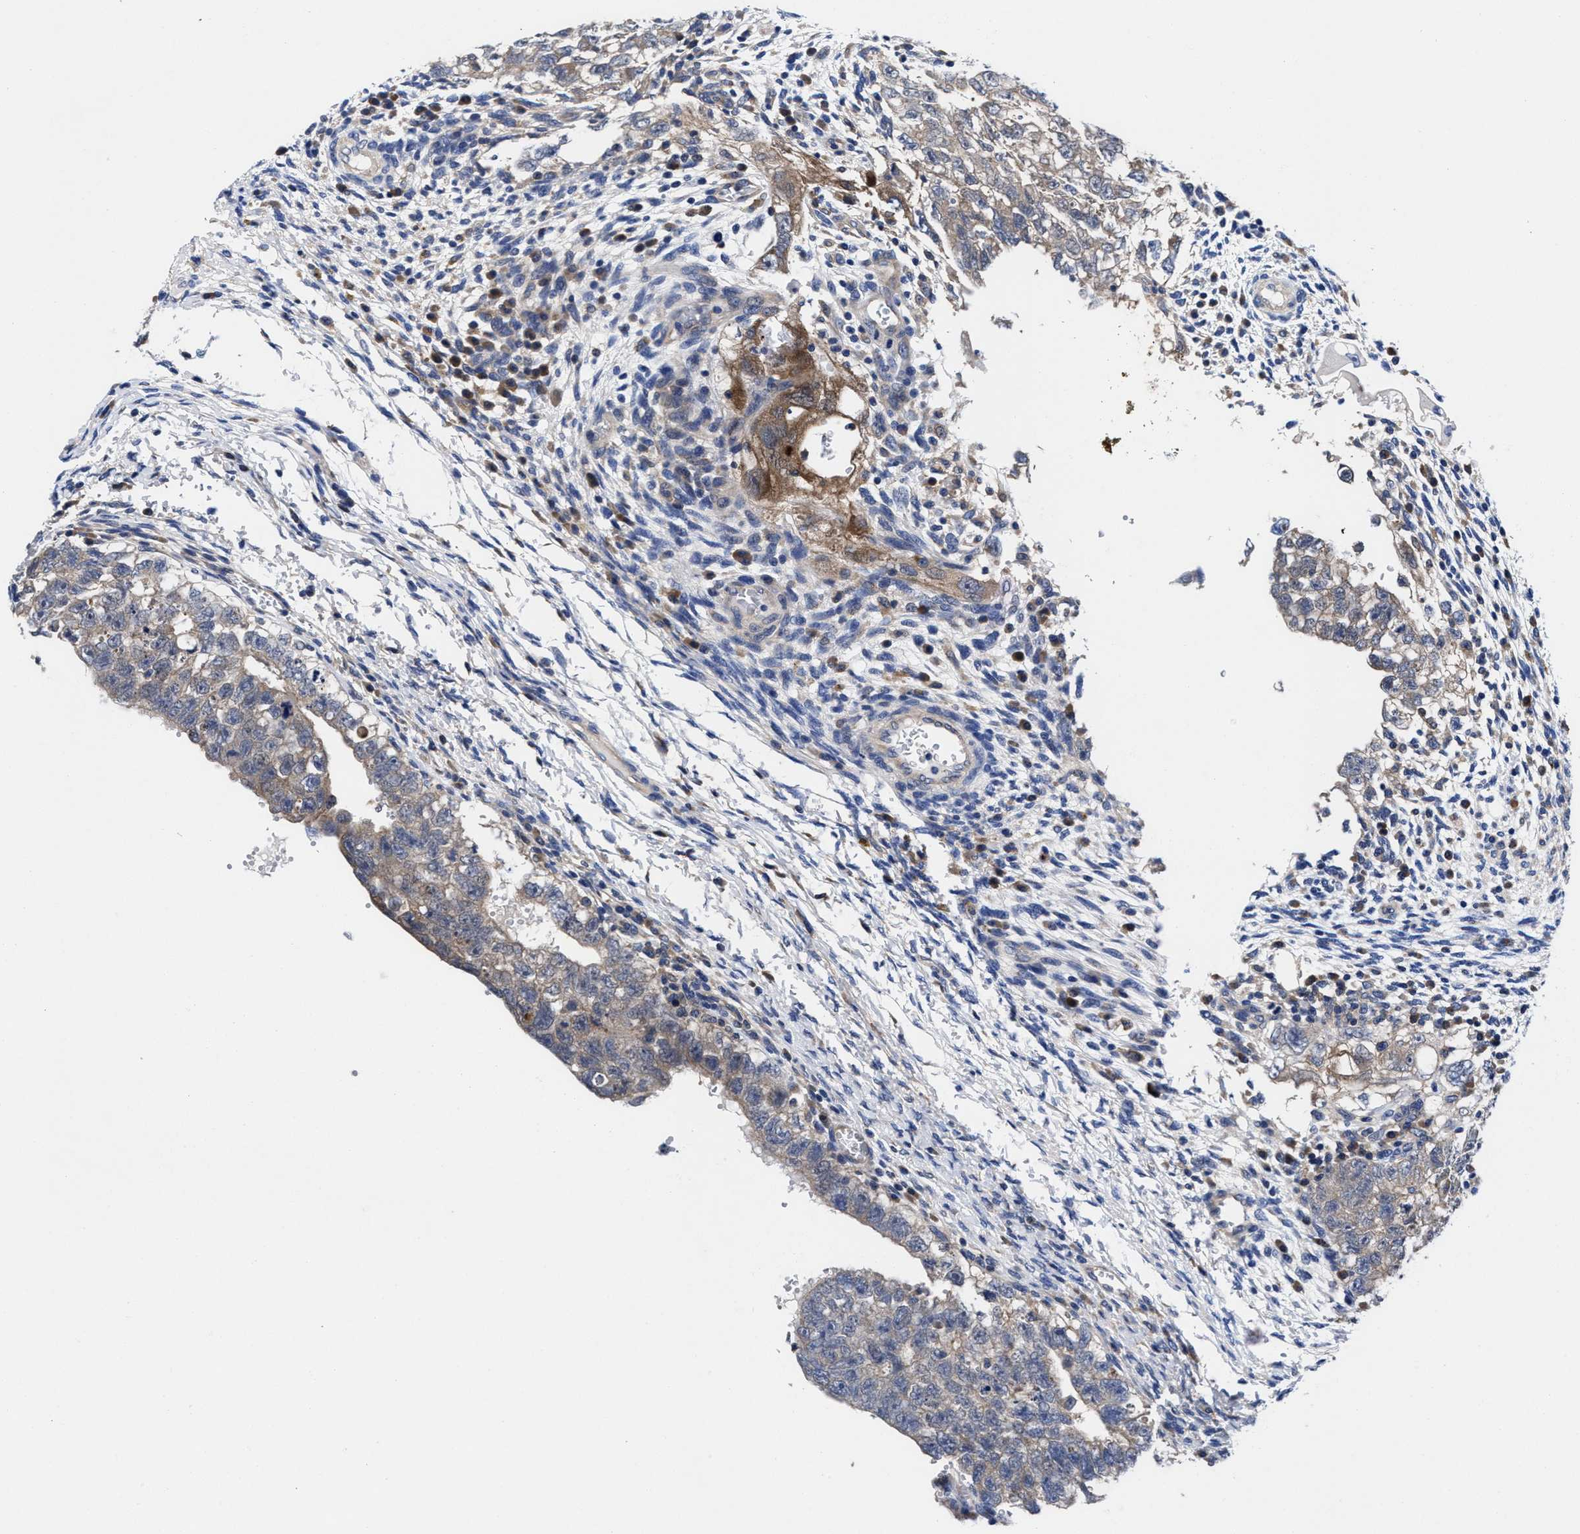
{"staining": {"intensity": "moderate", "quantity": "<25%", "location": "cytoplasmic/membranous"}, "tissue": "testis cancer", "cell_type": "Tumor cells", "image_type": "cancer", "snomed": [{"axis": "morphology", "description": "Seminoma, NOS"}, {"axis": "morphology", "description": "Carcinoma, Embryonal, NOS"}, {"axis": "topography", "description": "Testis"}], "caption": "Protein expression analysis of human testis cancer (seminoma) reveals moderate cytoplasmic/membranous positivity in about <25% of tumor cells.", "gene": "TXNDC17", "patient": {"sex": "male", "age": 38}}